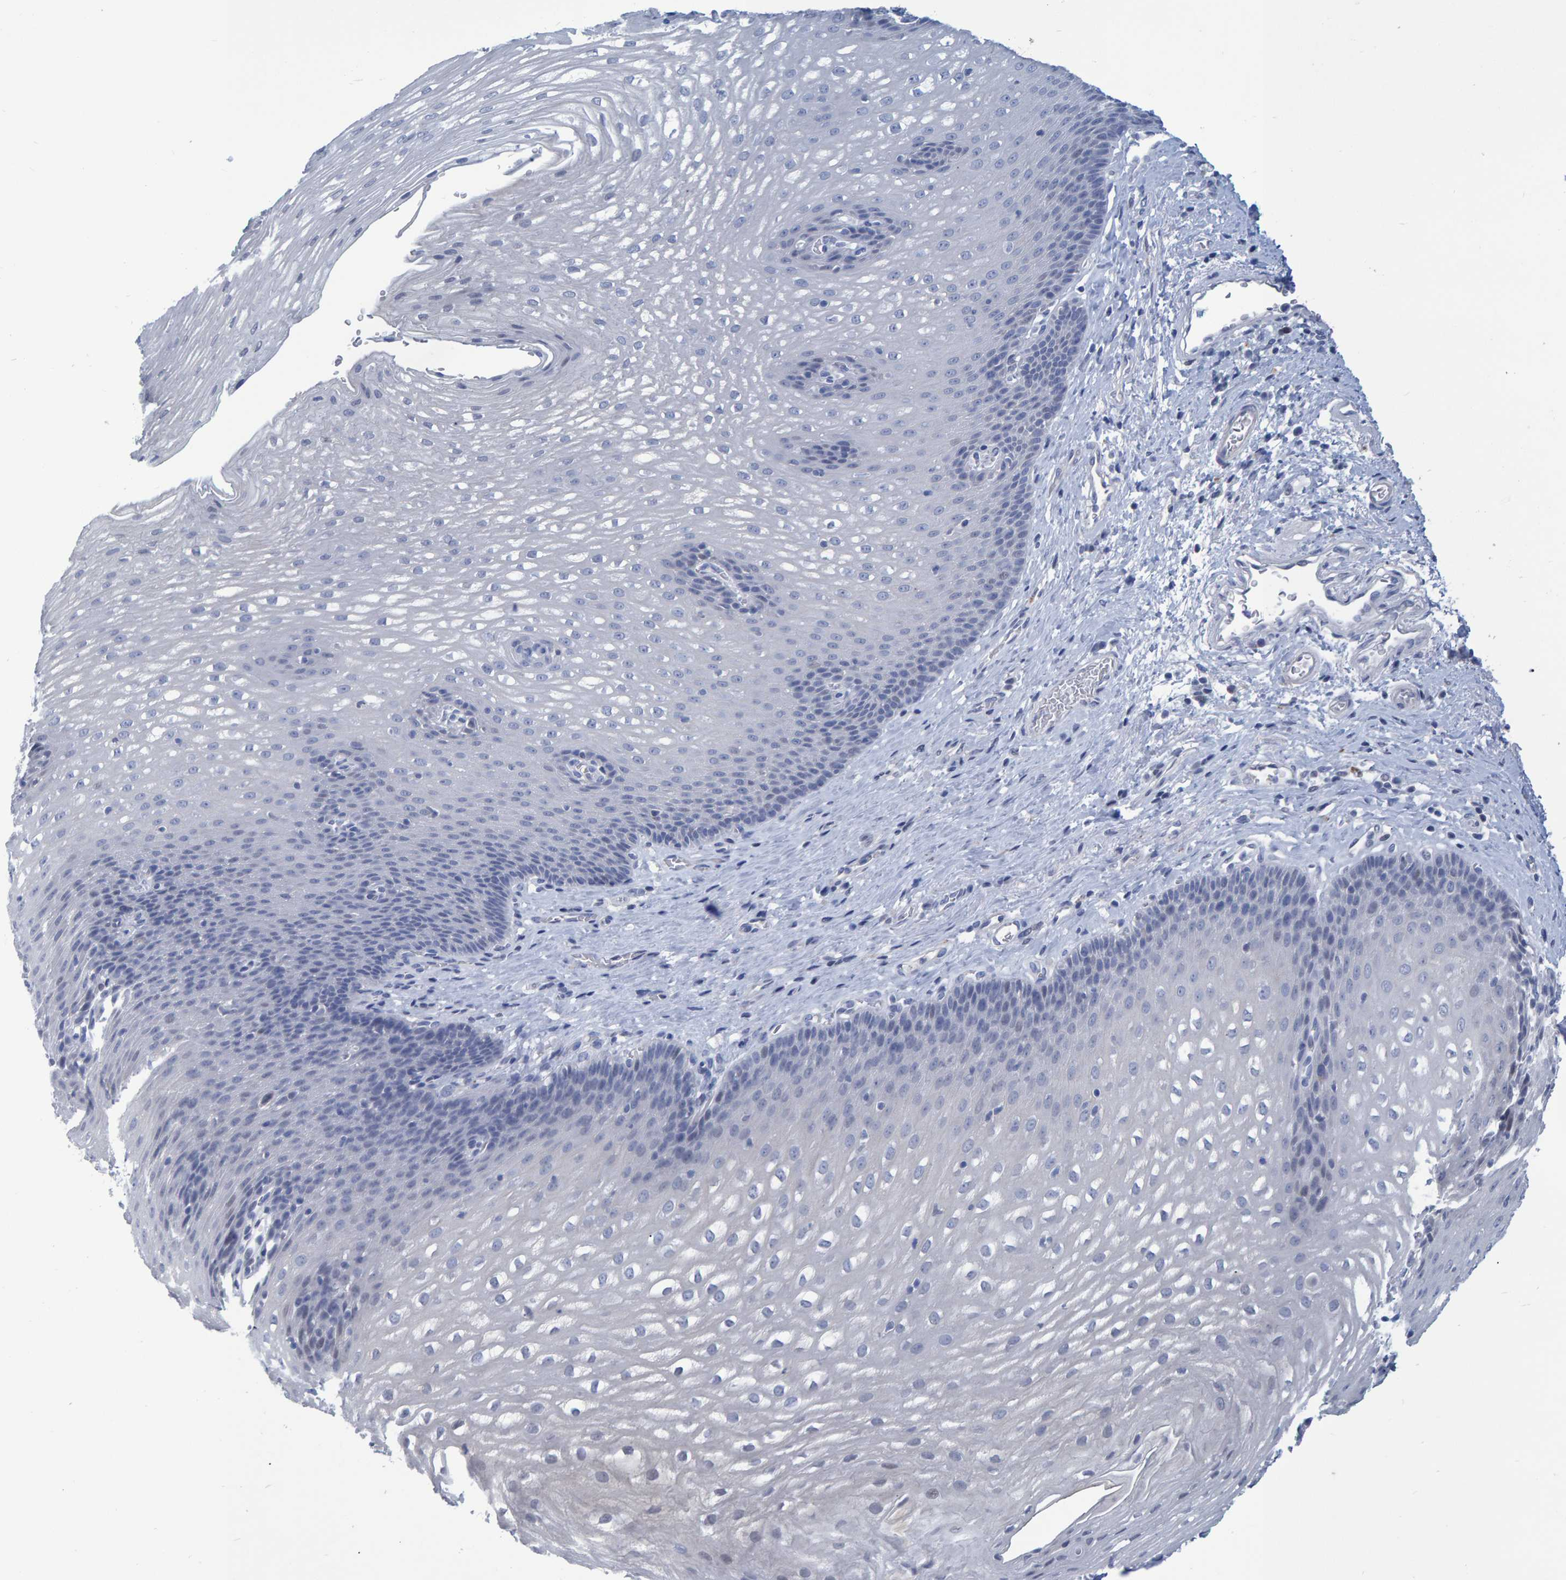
{"staining": {"intensity": "negative", "quantity": "none", "location": "none"}, "tissue": "esophagus", "cell_type": "Squamous epithelial cells", "image_type": "normal", "snomed": [{"axis": "morphology", "description": "Normal tissue, NOS"}, {"axis": "topography", "description": "Esophagus"}], "caption": "Immunohistochemistry (IHC) image of normal esophagus: esophagus stained with DAB (3,3'-diaminobenzidine) reveals no significant protein staining in squamous epithelial cells. Brightfield microscopy of IHC stained with DAB (3,3'-diaminobenzidine) (brown) and hematoxylin (blue), captured at high magnification.", "gene": "PROCA1", "patient": {"sex": "male", "age": 48}}